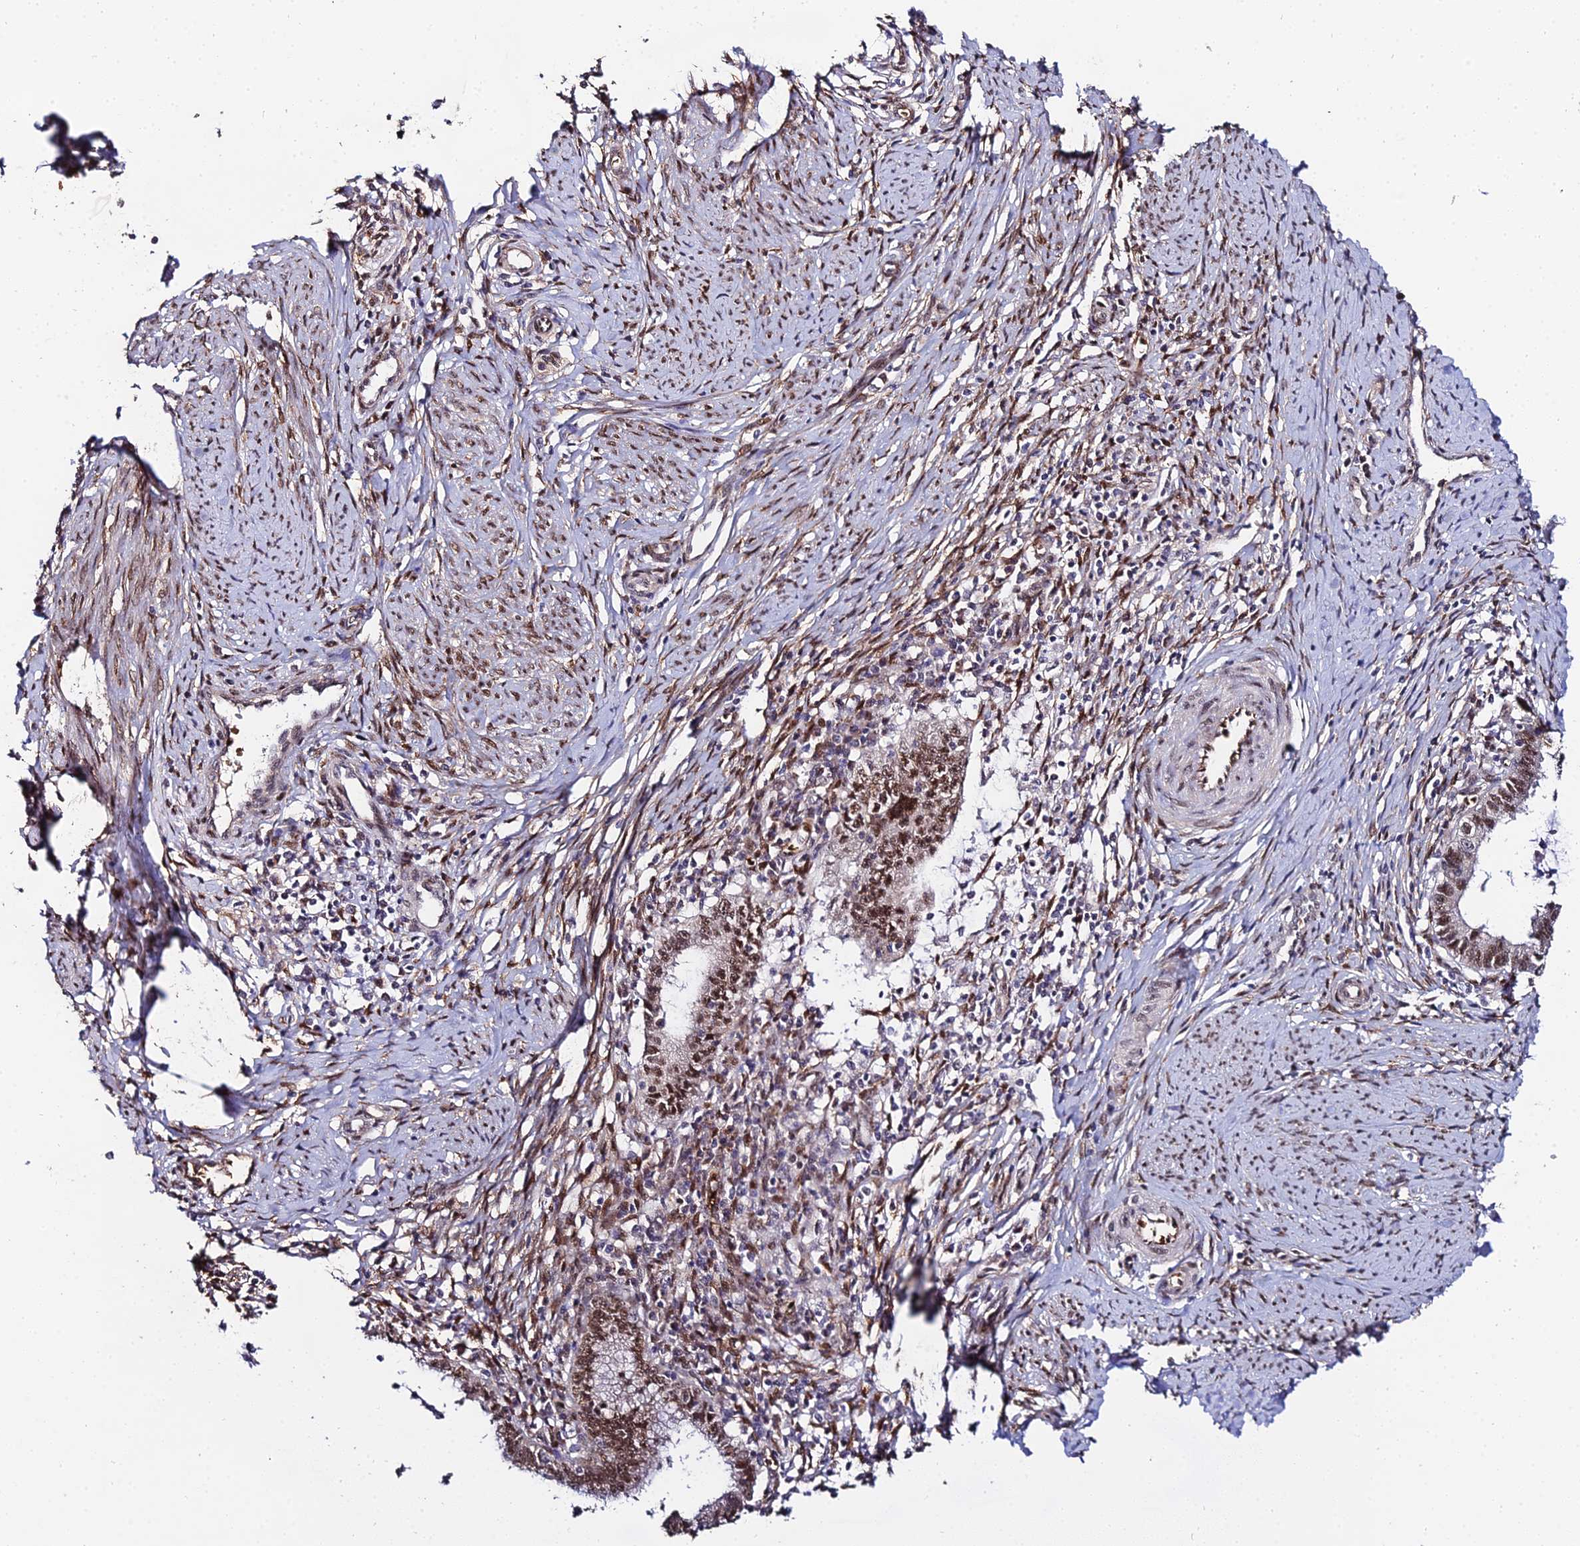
{"staining": {"intensity": "moderate", "quantity": ">75%", "location": "nuclear"}, "tissue": "cervical cancer", "cell_type": "Tumor cells", "image_type": "cancer", "snomed": [{"axis": "morphology", "description": "Adenocarcinoma, NOS"}, {"axis": "topography", "description": "Cervix"}], "caption": "Brown immunohistochemical staining in cervical cancer (adenocarcinoma) reveals moderate nuclear expression in approximately >75% of tumor cells.", "gene": "BCL9", "patient": {"sex": "female", "age": 36}}